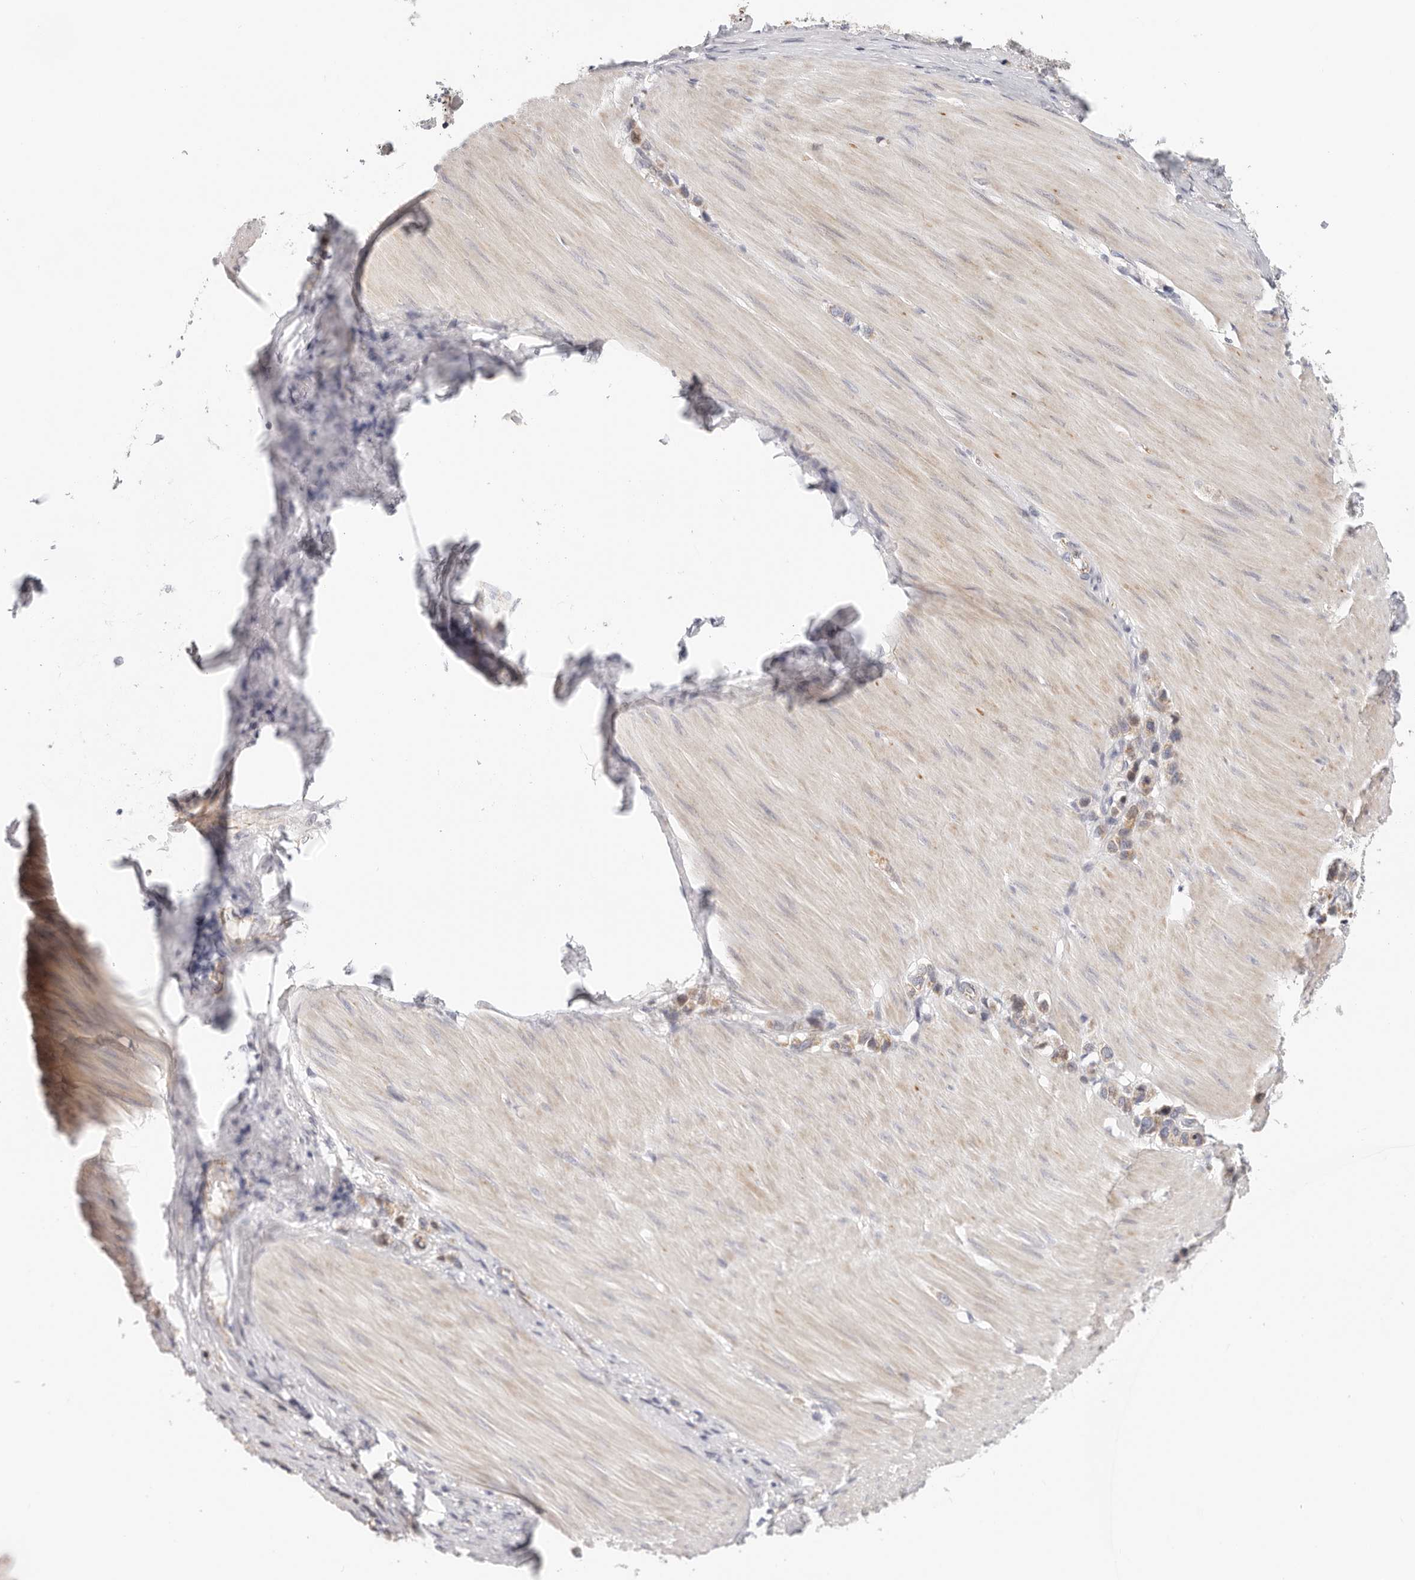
{"staining": {"intensity": "weak", "quantity": "25%-75%", "location": "cytoplasmic/membranous"}, "tissue": "stomach cancer", "cell_type": "Tumor cells", "image_type": "cancer", "snomed": [{"axis": "morphology", "description": "Adenocarcinoma, NOS"}, {"axis": "topography", "description": "Stomach"}], "caption": "Human adenocarcinoma (stomach) stained with a protein marker shows weak staining in tumor cells.", "gene": "AFDN", "patient": {"sex": "female", "age": 65}}